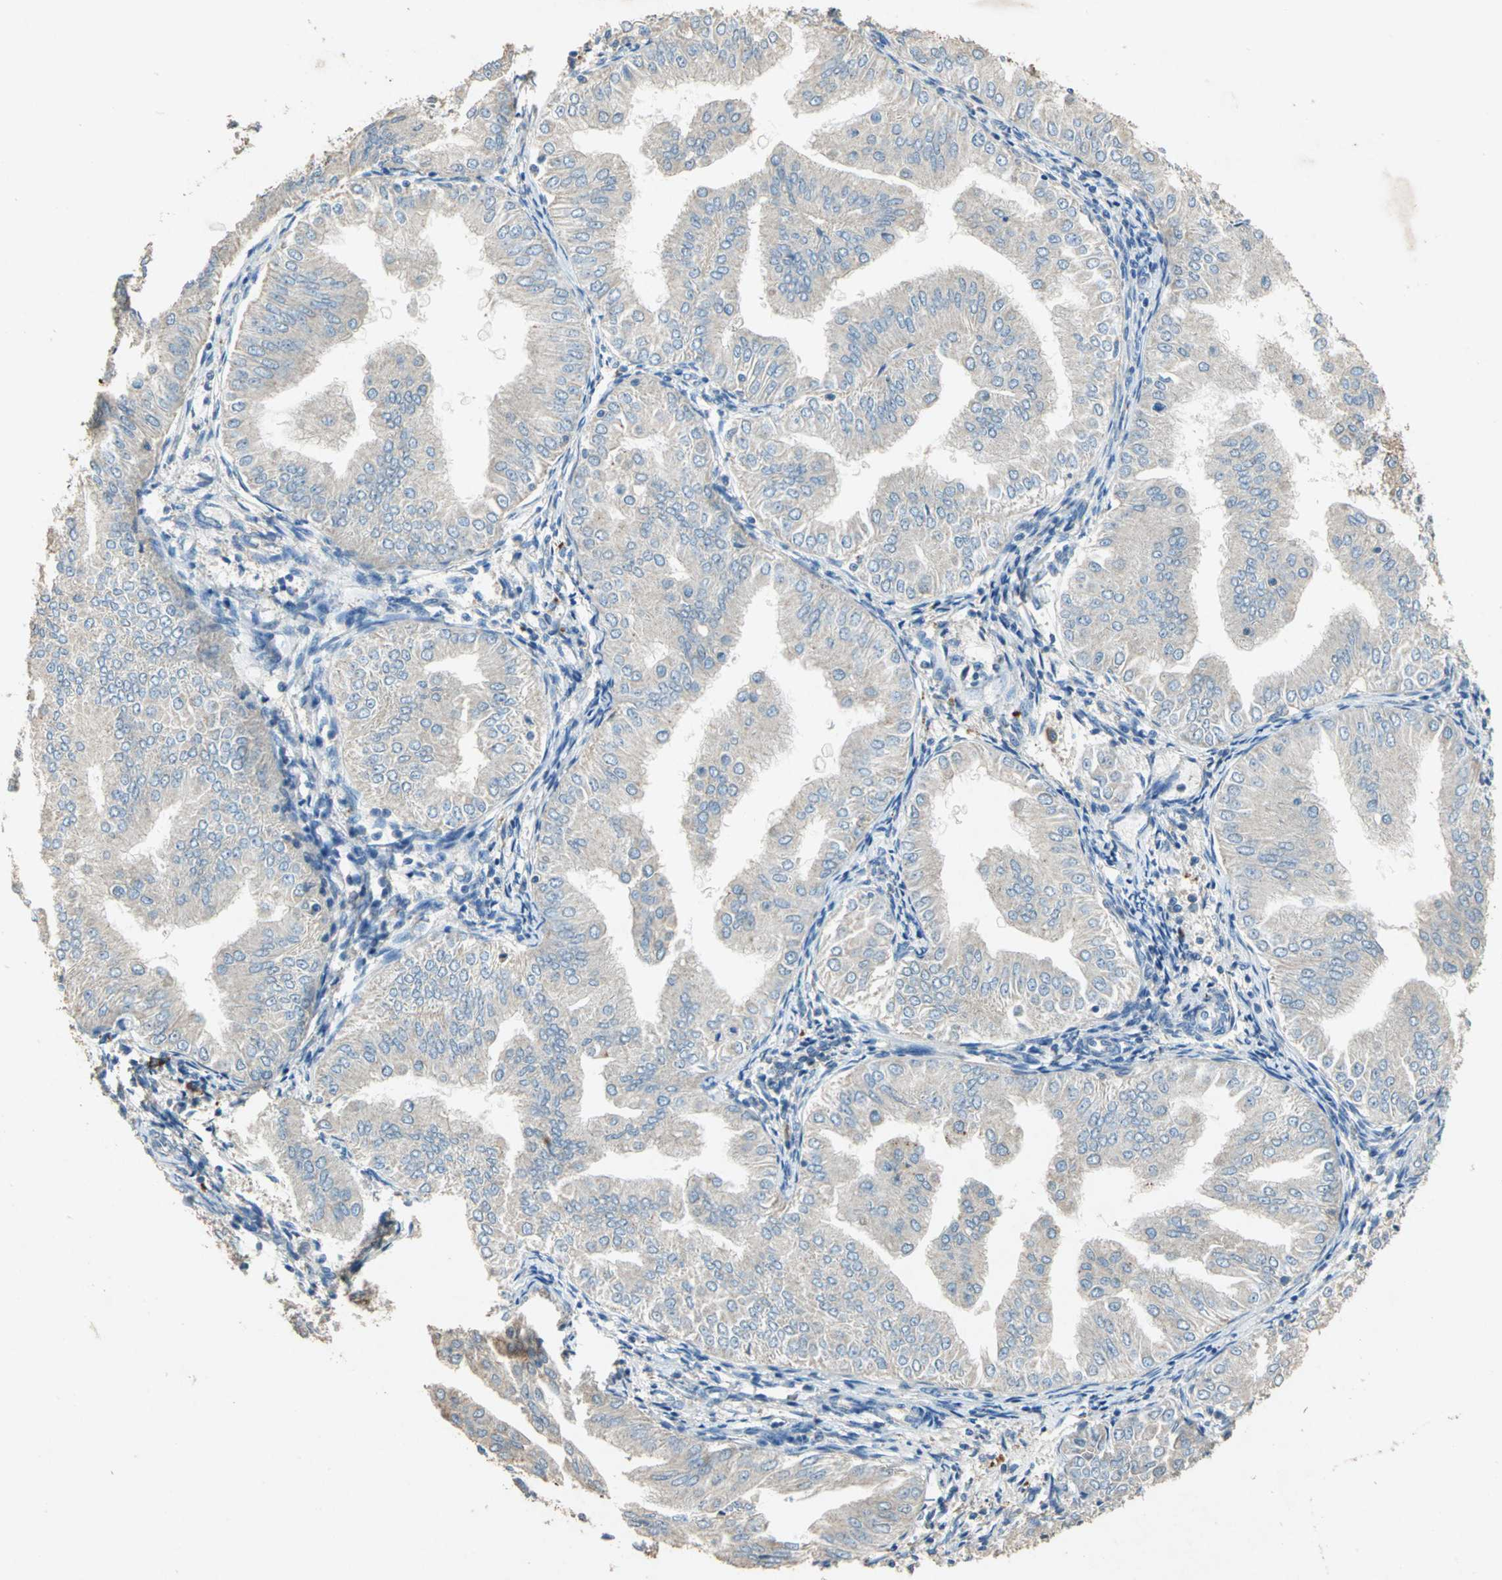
{"staining": {"intensity": "moderate", "quantity": ">75%", "location": "cytoplasmic/membranous"}, "tissue": "endometrial cancer", "cell_type": "Tumor cells", "image_type": "cancer", "snomed": [{"axis": "morphology", "description": "Adenocarcinoma, NOS"}, {"axis": "topography", "description": "Endometrium"}], "caption": "Immunohistochemical staining of endometrial adenocarcinoma exhibits medium levels of moderate cytoplasmic/membranous protein positivity in approximately >75% of tumor cells. The staining is performed using DAB brown chromogen to label protein expression. The nuclei are counter-stained blue using hematoxylin.", "gene": "ADAMTS5", "patient": {"sex": "female", "age": 53}}